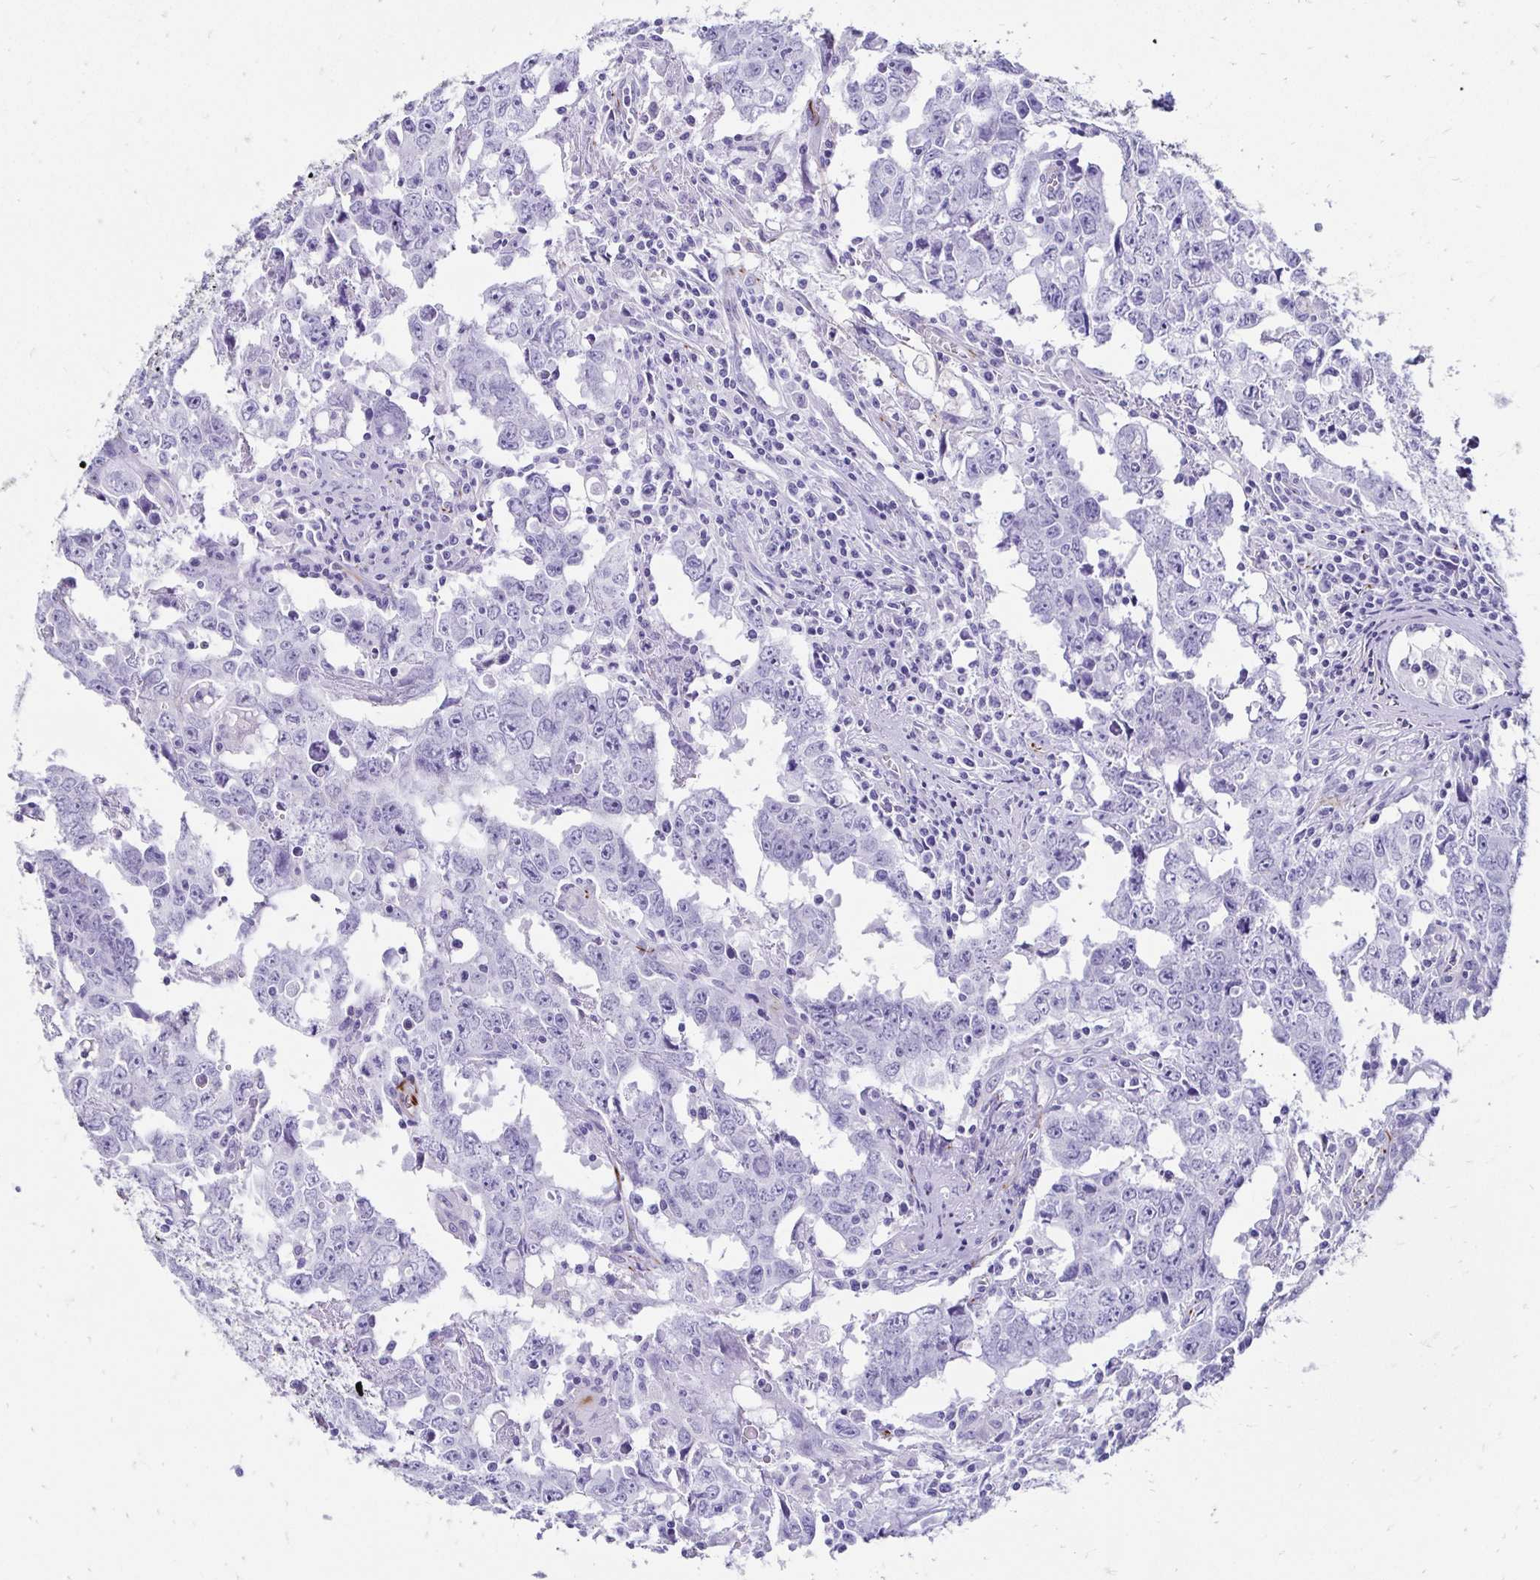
{"staining": {"intensity": "negative", "quantity": "none", "location": "none"}, "tissue": "testis cancer", "cell_type": "Tumor cells", "image_type": "cancer", "snomed": [{"axis": "morphology", "description": "Carcinoma, Embryonal, NOS"}, {"axis": "topography", "description": "Testis"}], "caption": "Protein analysis of testis embryonal carcinoma displays no significant expression in tumor cells.", "gene": "TMEM54", "patient": {"sex": "male", "age": 22}}